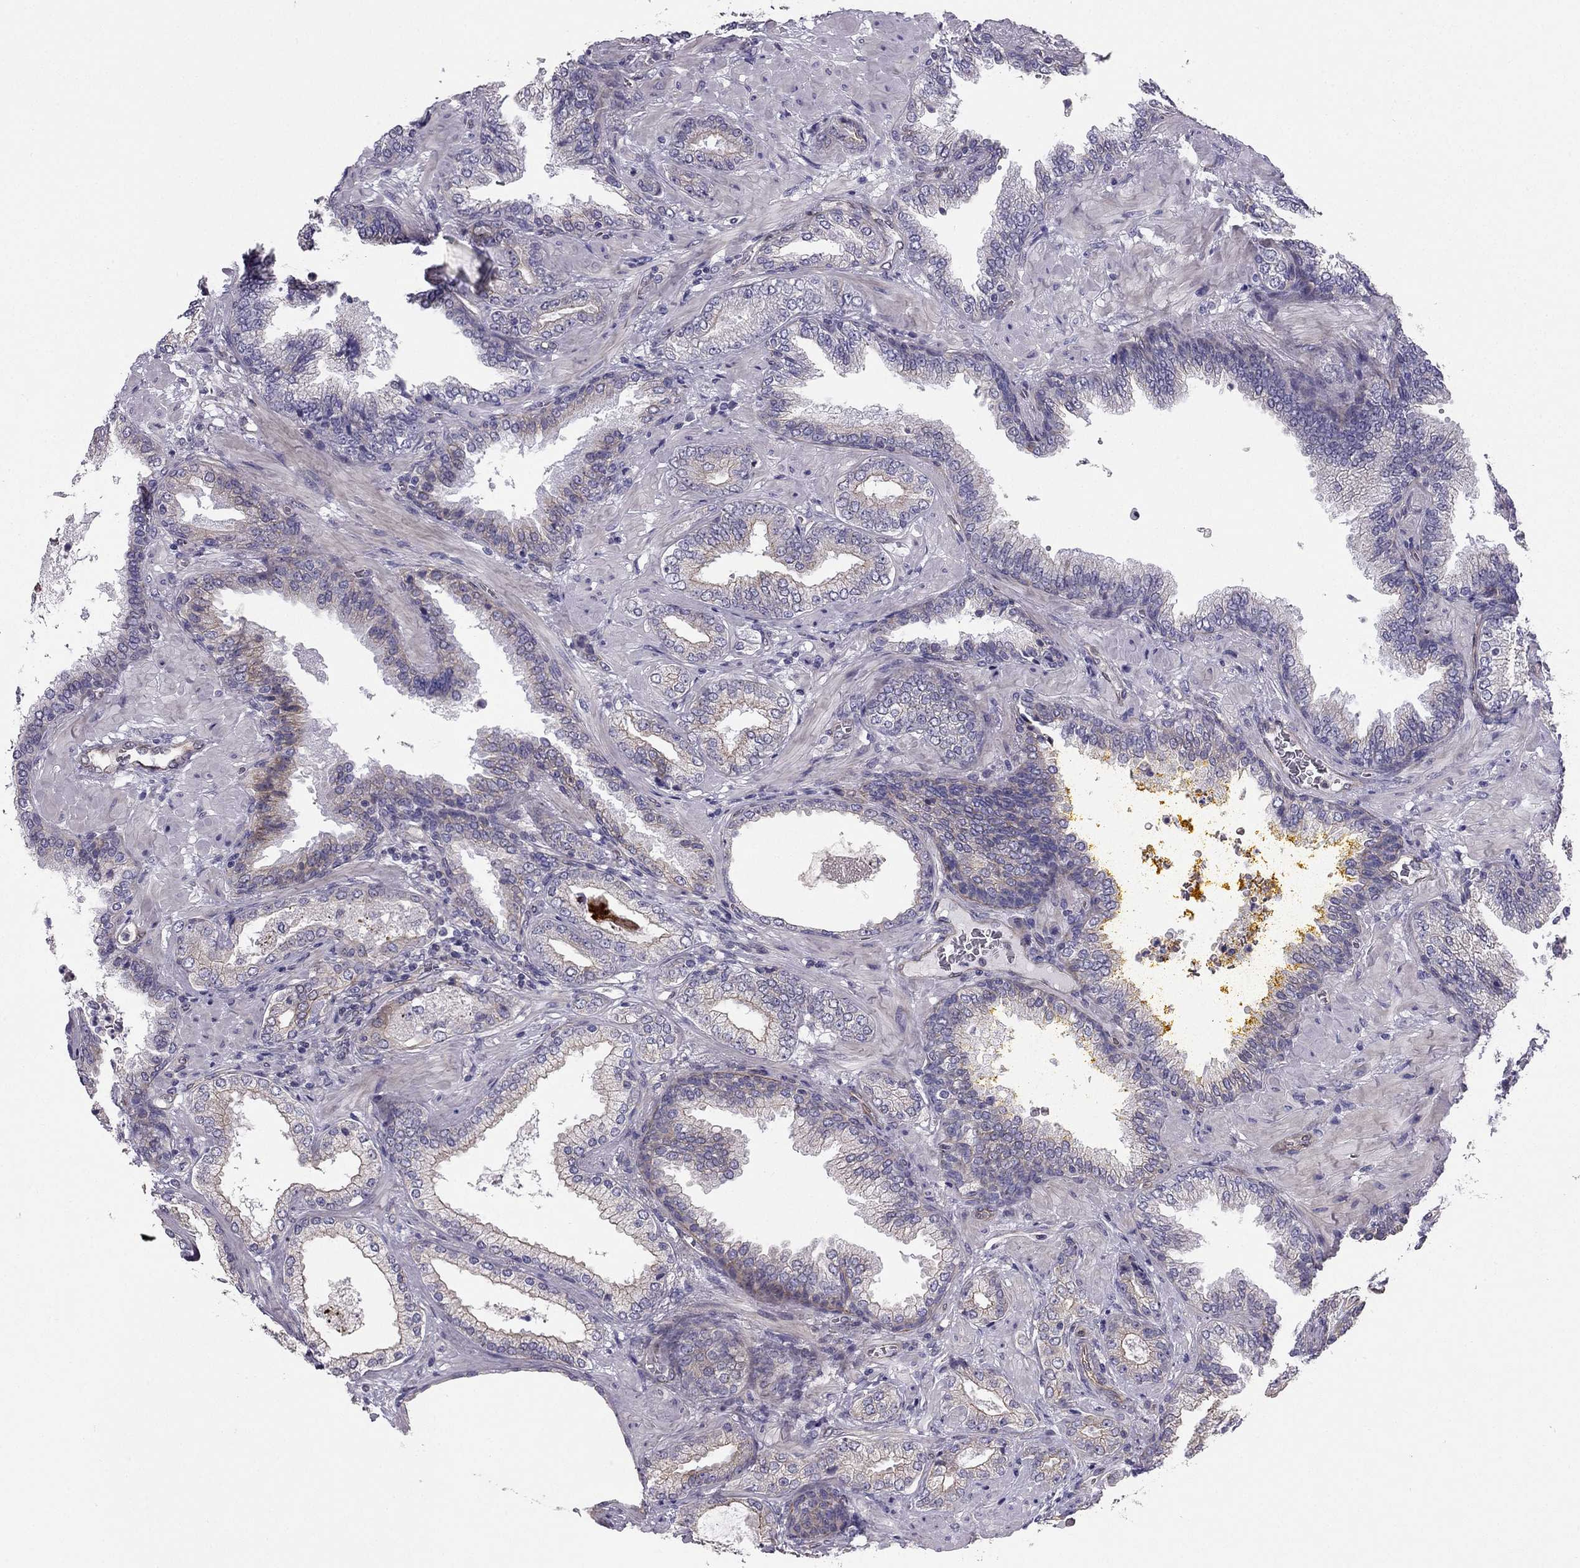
{"staining": {"intensity": "moderate", "quantity": "<25%", "location": "cytoplasmic/membranous"}, "tissue": "prostate cancer", "cell_type": "Tumor cells", "image_type": "cancer", "snomed": [{"axis": "morphology", "description": "Adenocarcinoma, Low grade"}, {"axis": "topography", "description": "Prostate"}], "caption": "Tumor cells reveal low levels of moderate cytoplasmic/membranous positivity in about <25% of cells in prostate cancer.", "gene": "ENOX1", "patient": {"sex": "male", "age": 68}}